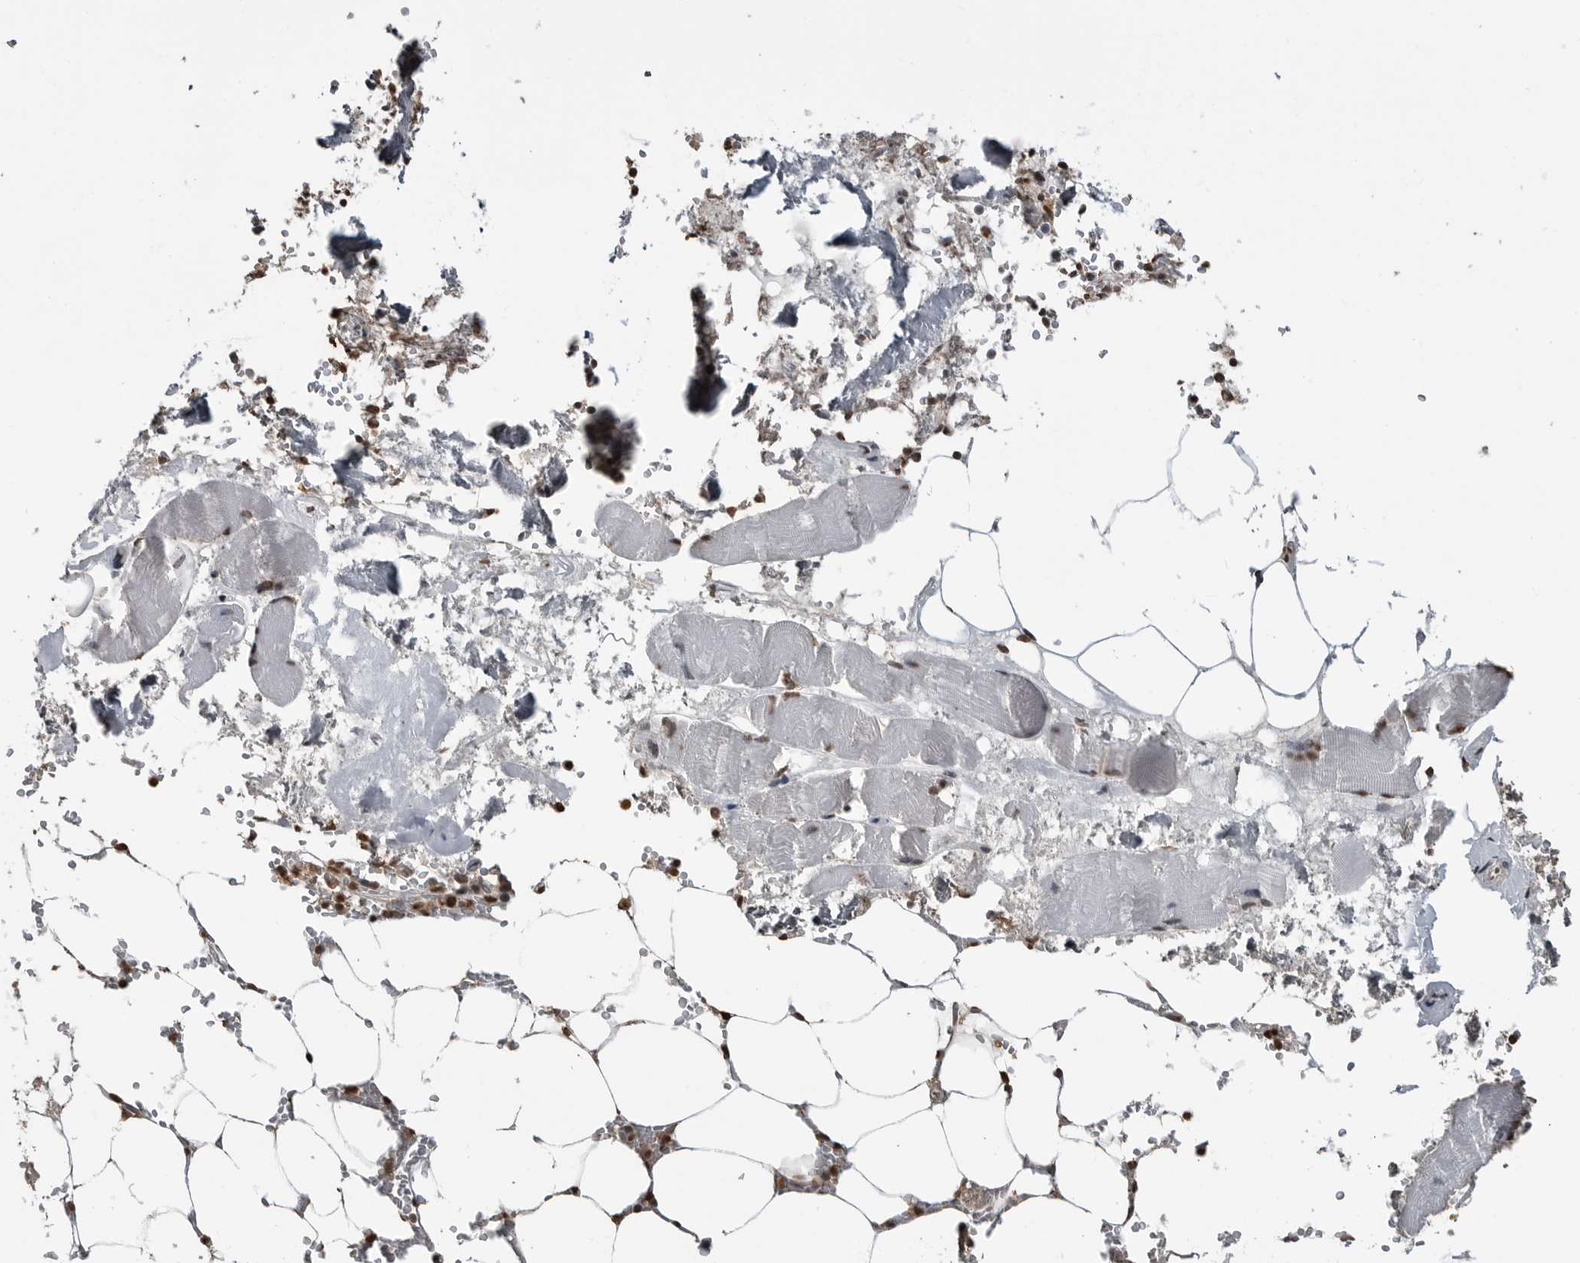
{"staining": {"intensity": "moderate", "quantity": "25%-75%", "location": "nuclear"}, "tissue": "bone marrow", "cell_type": "Hematopoietic cells", "image_type": "normal", "snomed": [{"axis": "morphology", "description": "Normal tissue, NOS"}, {"axis": "topography", "description": "Bone marrow"}], "caption": "This is a histology image of immunohistochemistry (IHC) staining of normal bone marrow, which shows moderate positivity in the nuclear of hematopoietic cells.", "gene": "SMAD2", "patient": {"sex": "male", "age": 70}}